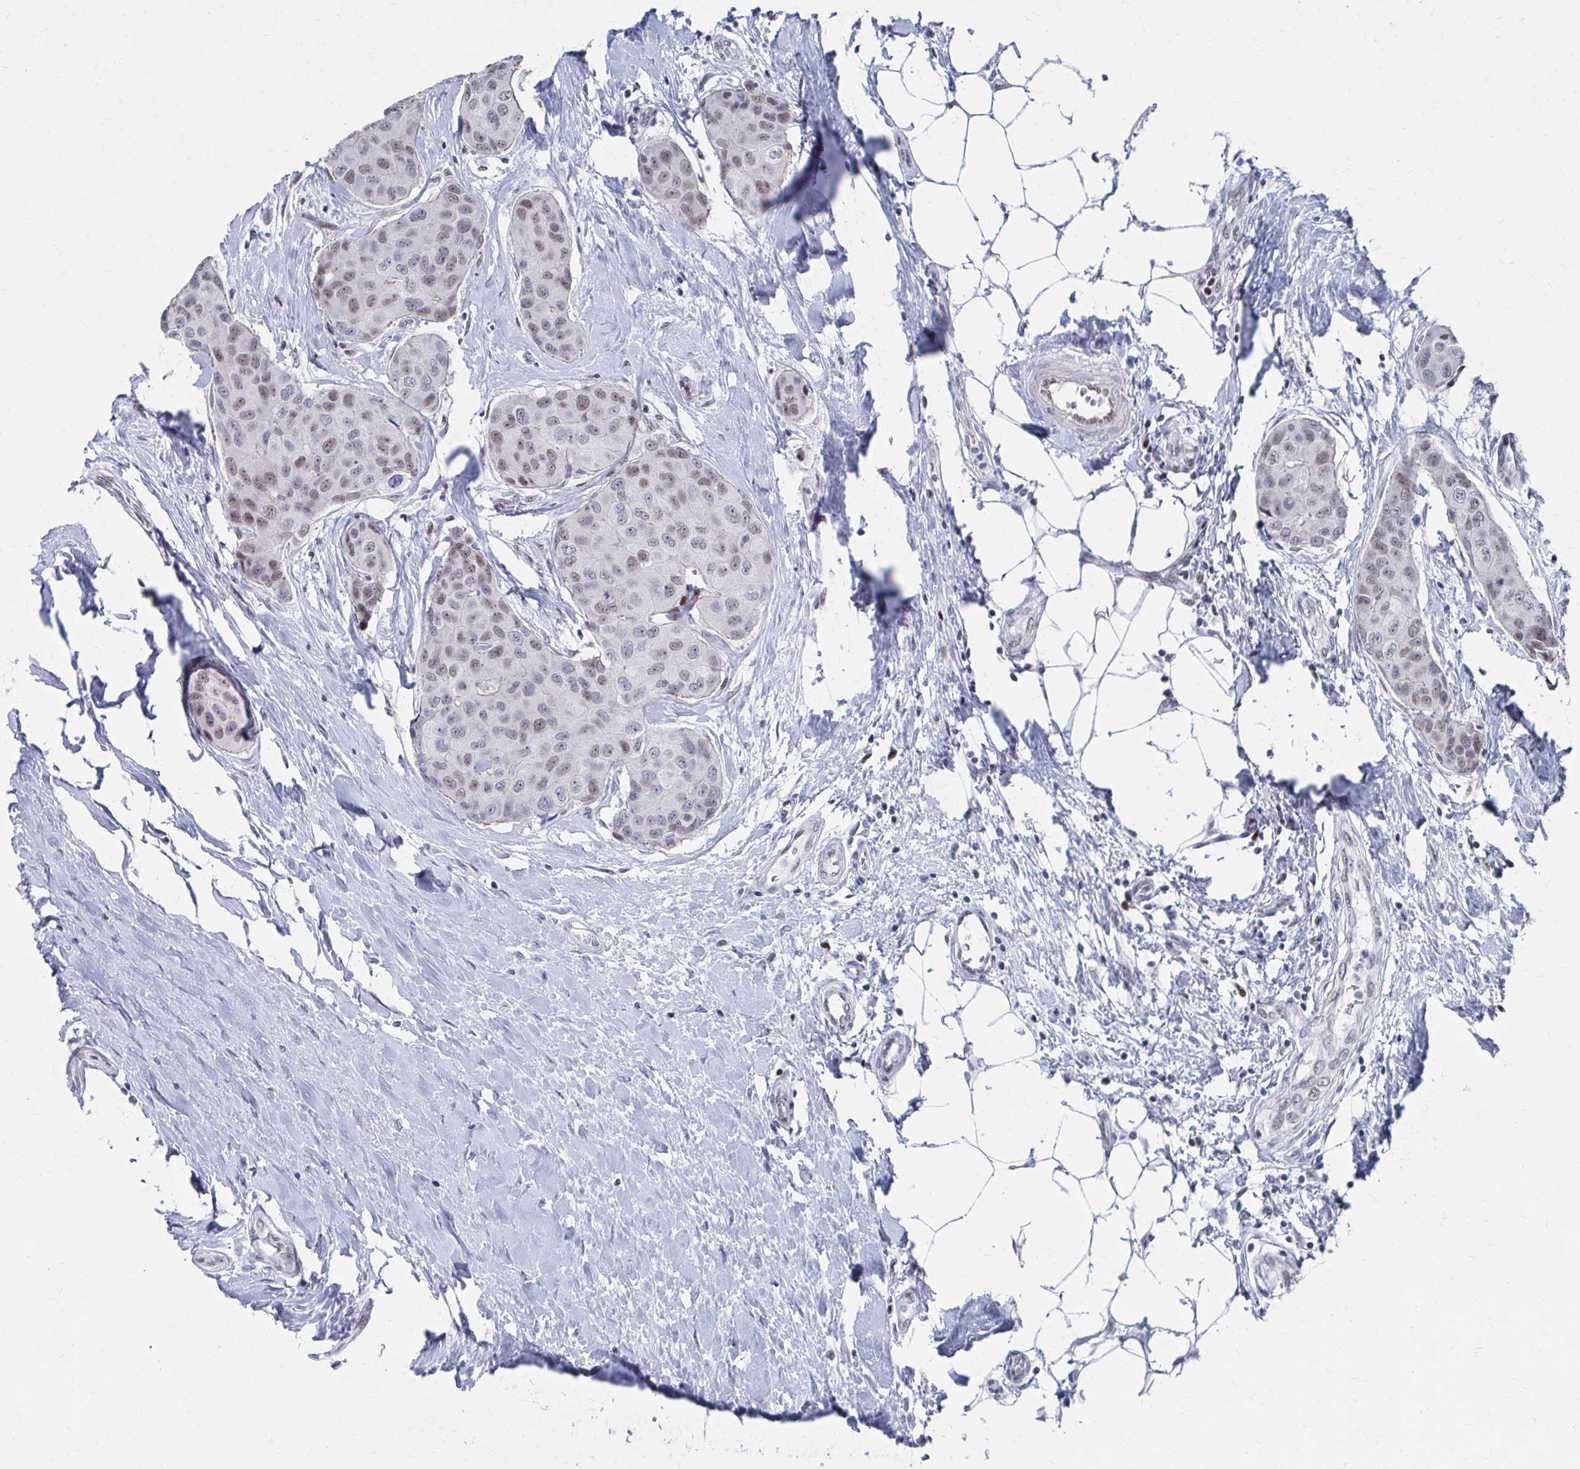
{"staining": {"intensity": "weak", "quantity": "25%-75%", "location": "nuclear"}, "tissue": "breast cancer", "cell_type": "Tumor cells", "image_type": "cancer", "snomed": [{"axis": "morphology", "description": "Duct carcinoma"}, {"axis": "topography", "description": "Breast"}], "caption": "Approximately 25%-75% of tumor cells in human breast cancer (intraductal carcinoma) demonstrate weak nuclear protein staining as visualized by brown immunohistochemical staining.", "gene": "CDIN1", "patient": {"sex": "female", "age": 80}}